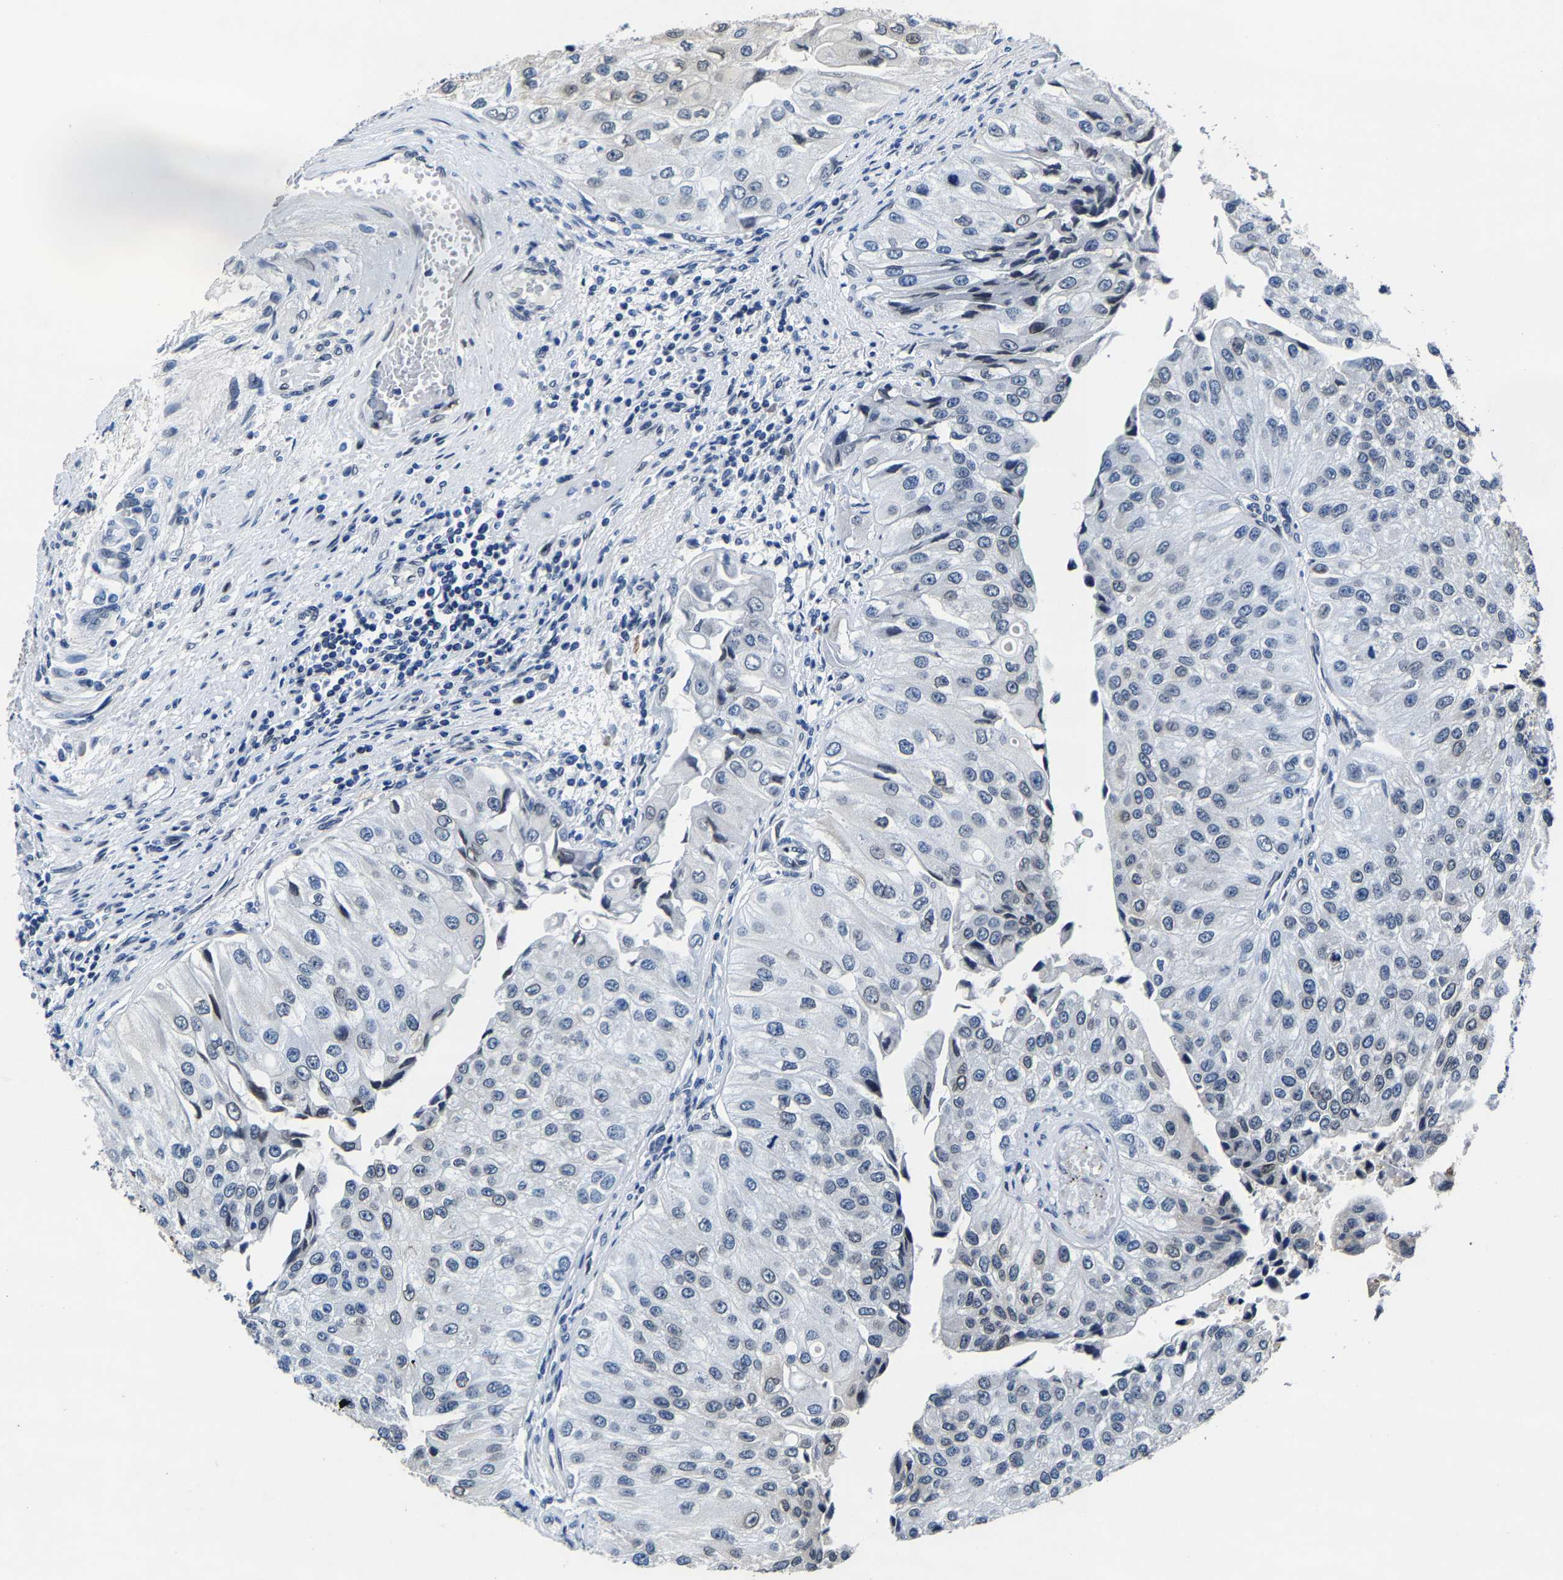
{"staining": {"intensity": "negative", "quantity": "none", "location": "none"}, "tissue": "urothelial cancer", "cell_type": "Tumor cells", "image_type": "cancer", "snomed": [{"axis": "morphology", "description": "Urothelial carcinoma, High grade"}, {"axis": "topography", "description": "Kidney"}, {"axis": "topography", "description": "Urinary bladder"}], "caption": "Immunohistochemistry image of human urothelial cancer stained for a protein (brown), which displays no expression in tumor cells.", "gene": "UBN2", "patient": {"sex": "male", "age": 77}}